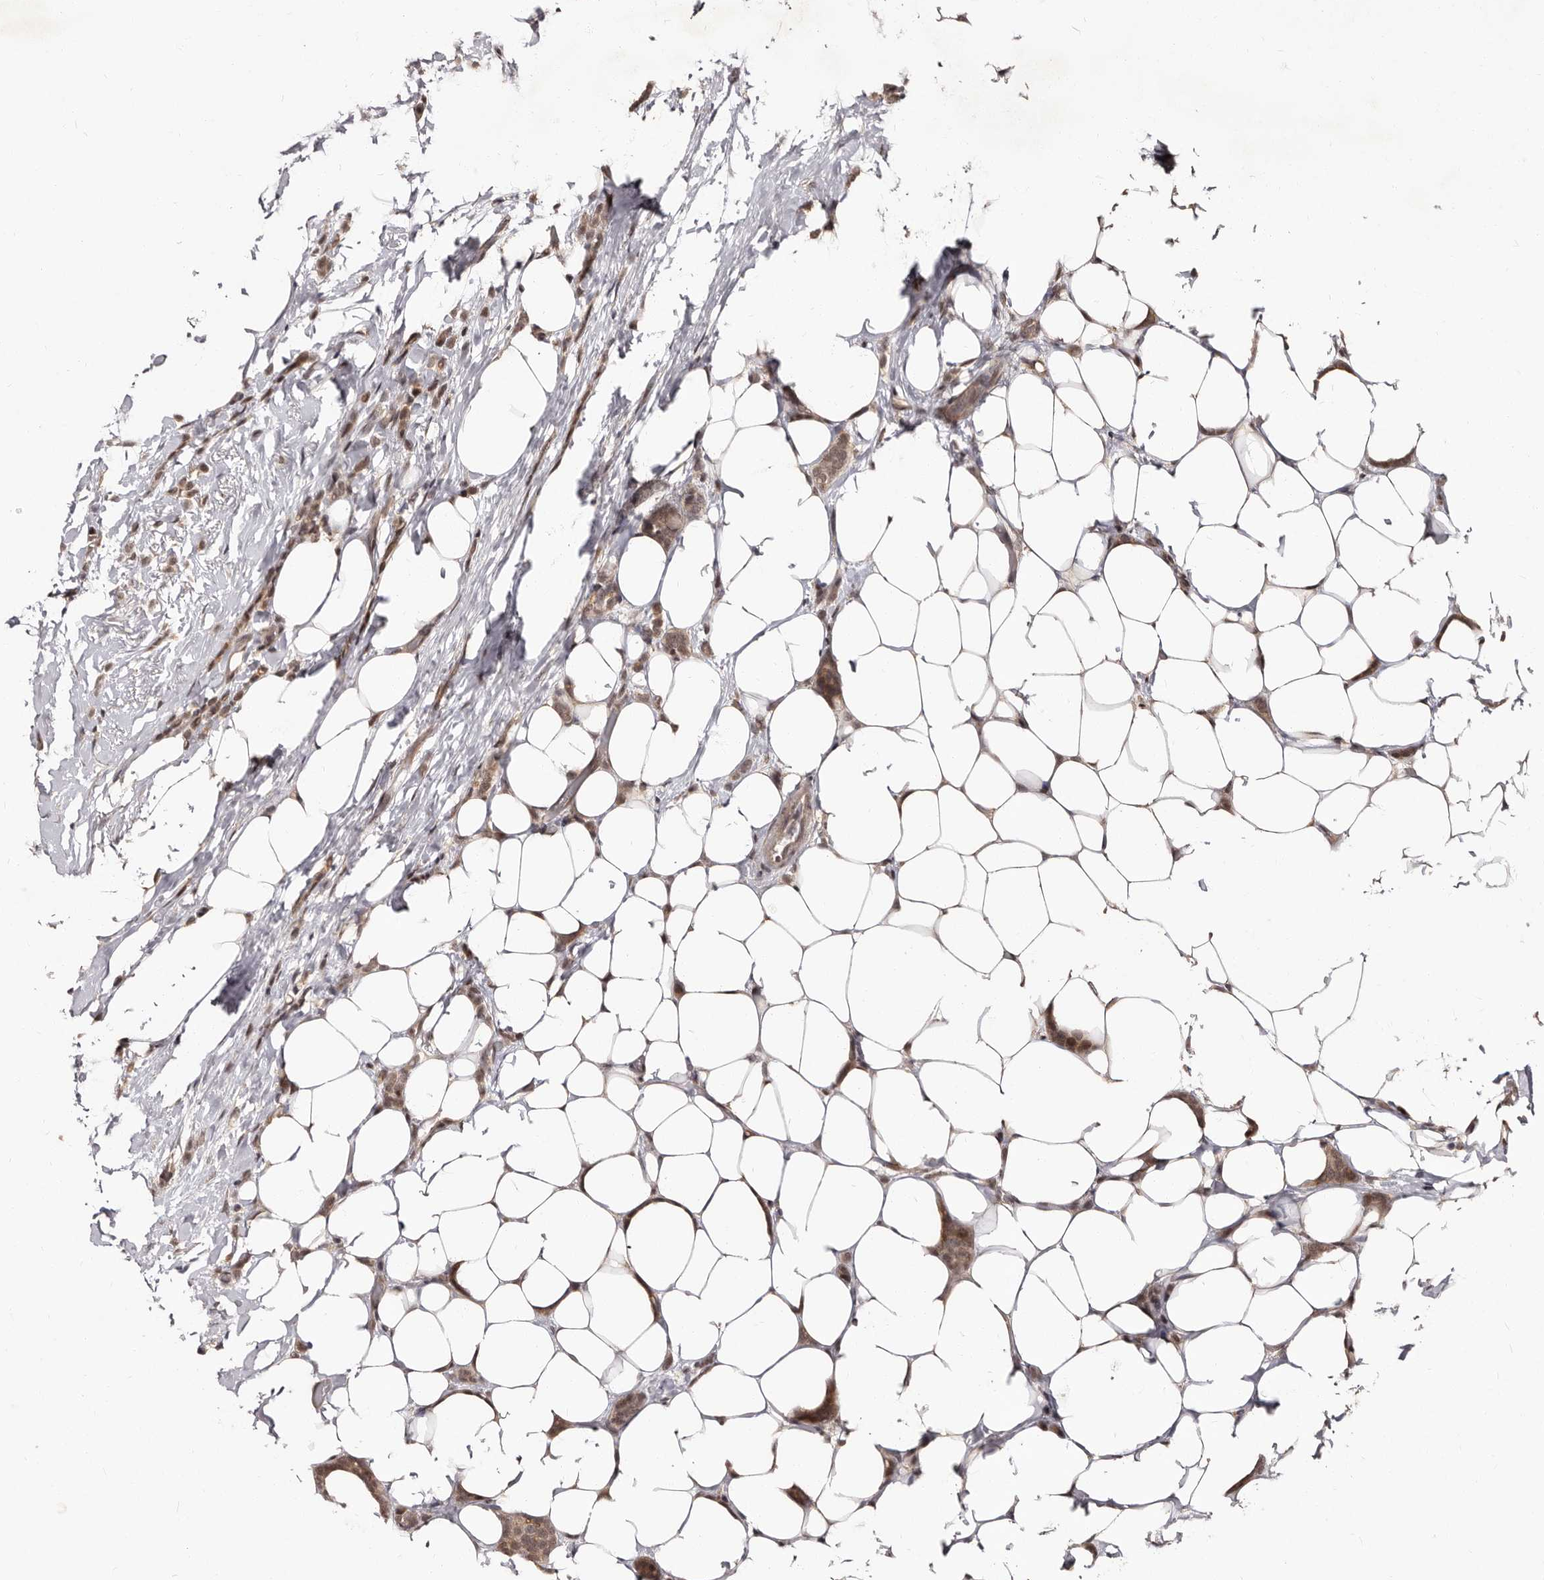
{"staining": {"intensity": "moderate", "quantity": ">75%", "location": "nuclear"}, "tissue": "breast cancer", "cell_type": "Tumor cells", "image_type": "cancer", "snomed": [{"axis": "morphology", "description": "Lobular carcinoma"}, {"axis": "topography", "description": "Breast"}], "caption": "Protein expression by immunohistochemistry (IHC) exhibits moderate nuclear positivity in about >75% of tumor cells in lobular carcinoma (breast). The protein of interest is stained brown, and the nuclei are stained in blue (DAB IHC with brightfield microscopy, high magnification).", "gene": "TBC1D22B", "patient": {"sex": "female", "age": 50}}